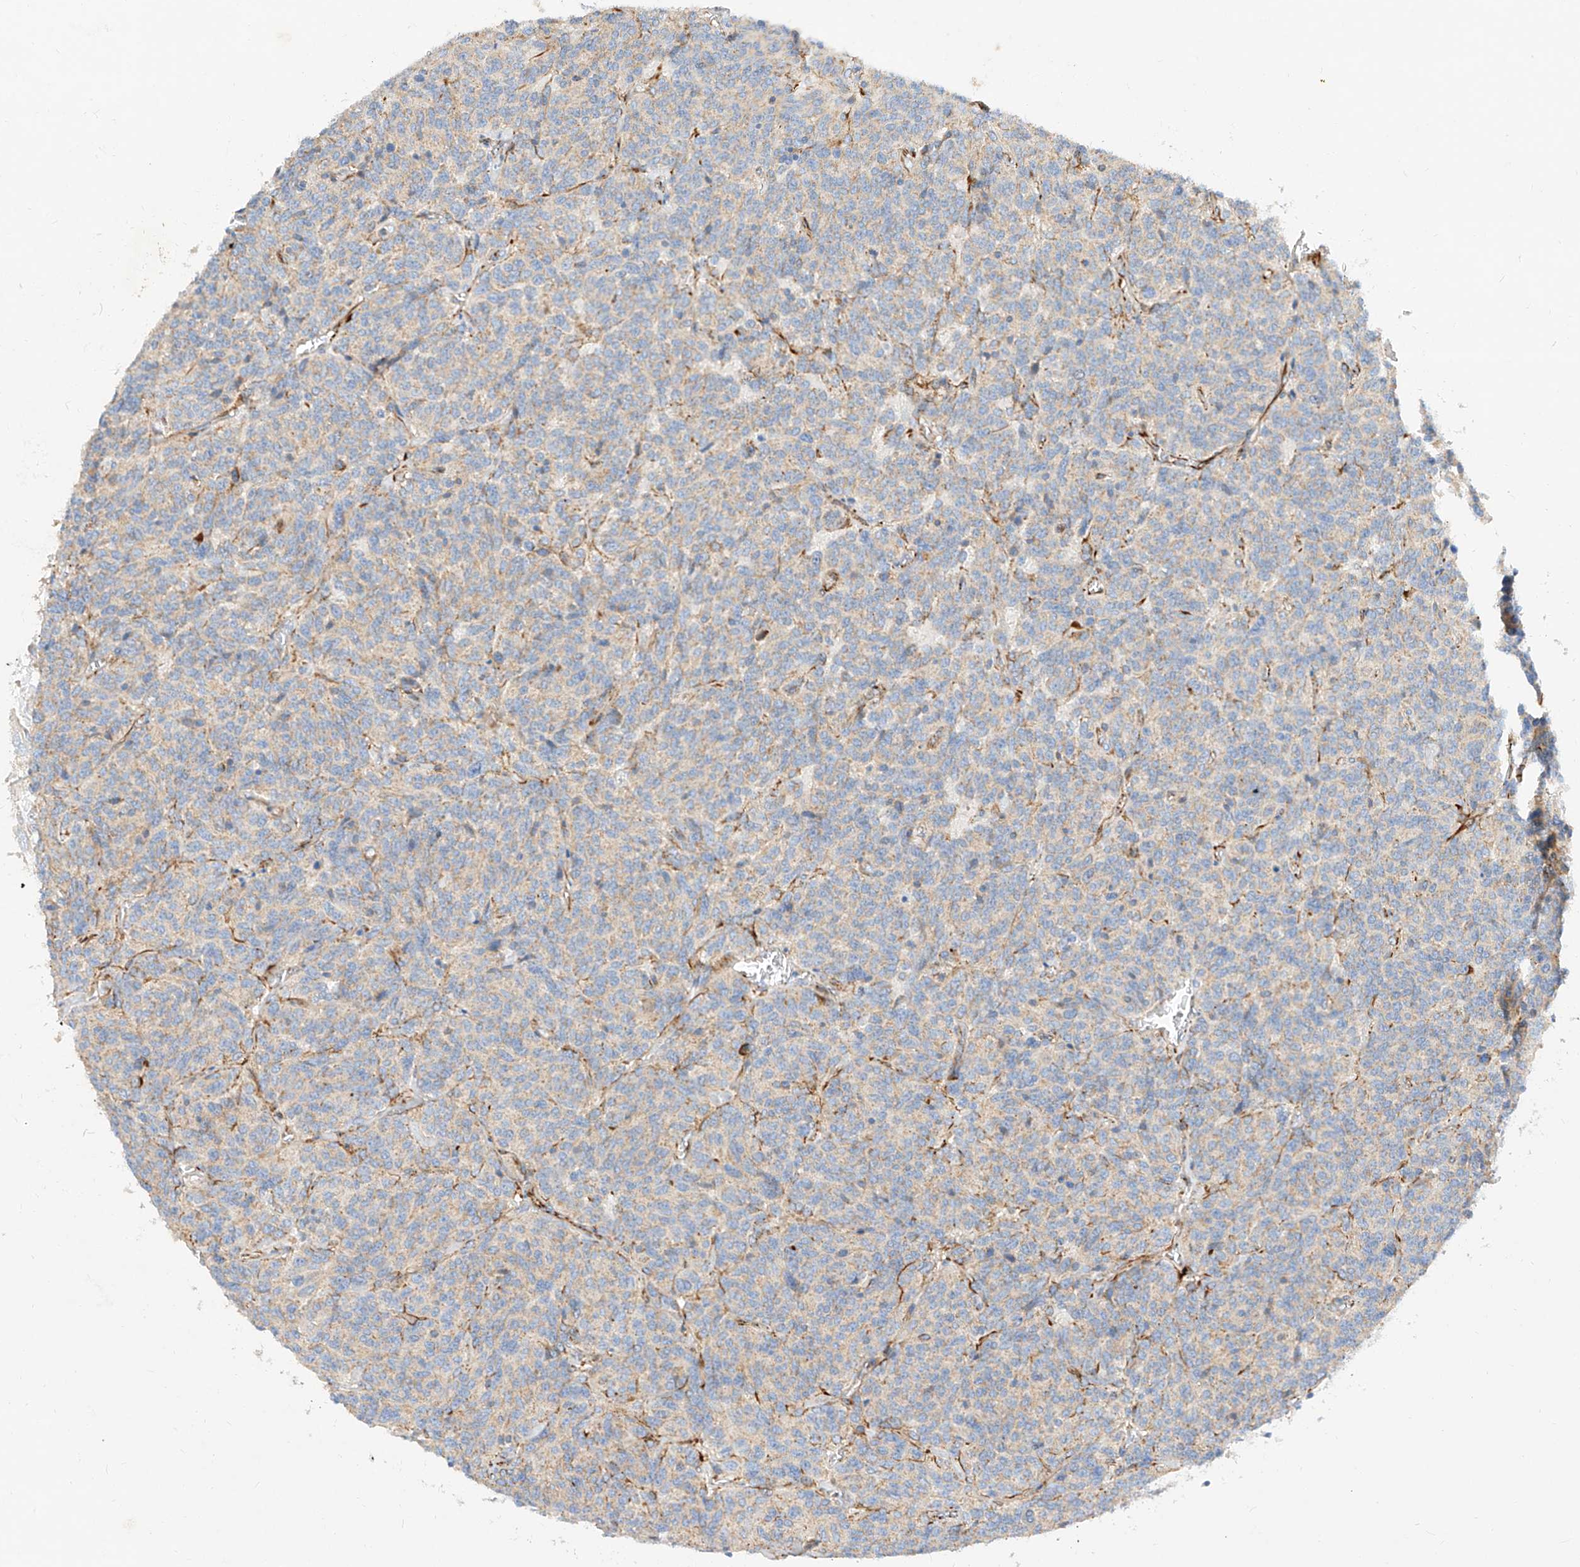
{"staining": {"intensity": "weak", "quantity": "25%-75%", "location": "cytoplasmic/membranous"}, "tissue": "carcinoid", "cell_type": "Tumor cells", "image_type": "cancer", "snomed": [{"axis": "morphology", "description": "Carcinoid, malignant, NOS"}, {"axis": "topography", "description": "Lung"}], "caption": "The image exhibits staining of malignant carcinoid, revealing weak cytoplasmic/membranous protein expression (brown color) within tumor cells.", "gene": "CST9", "patient": {"sex": "female", "age": 46}}